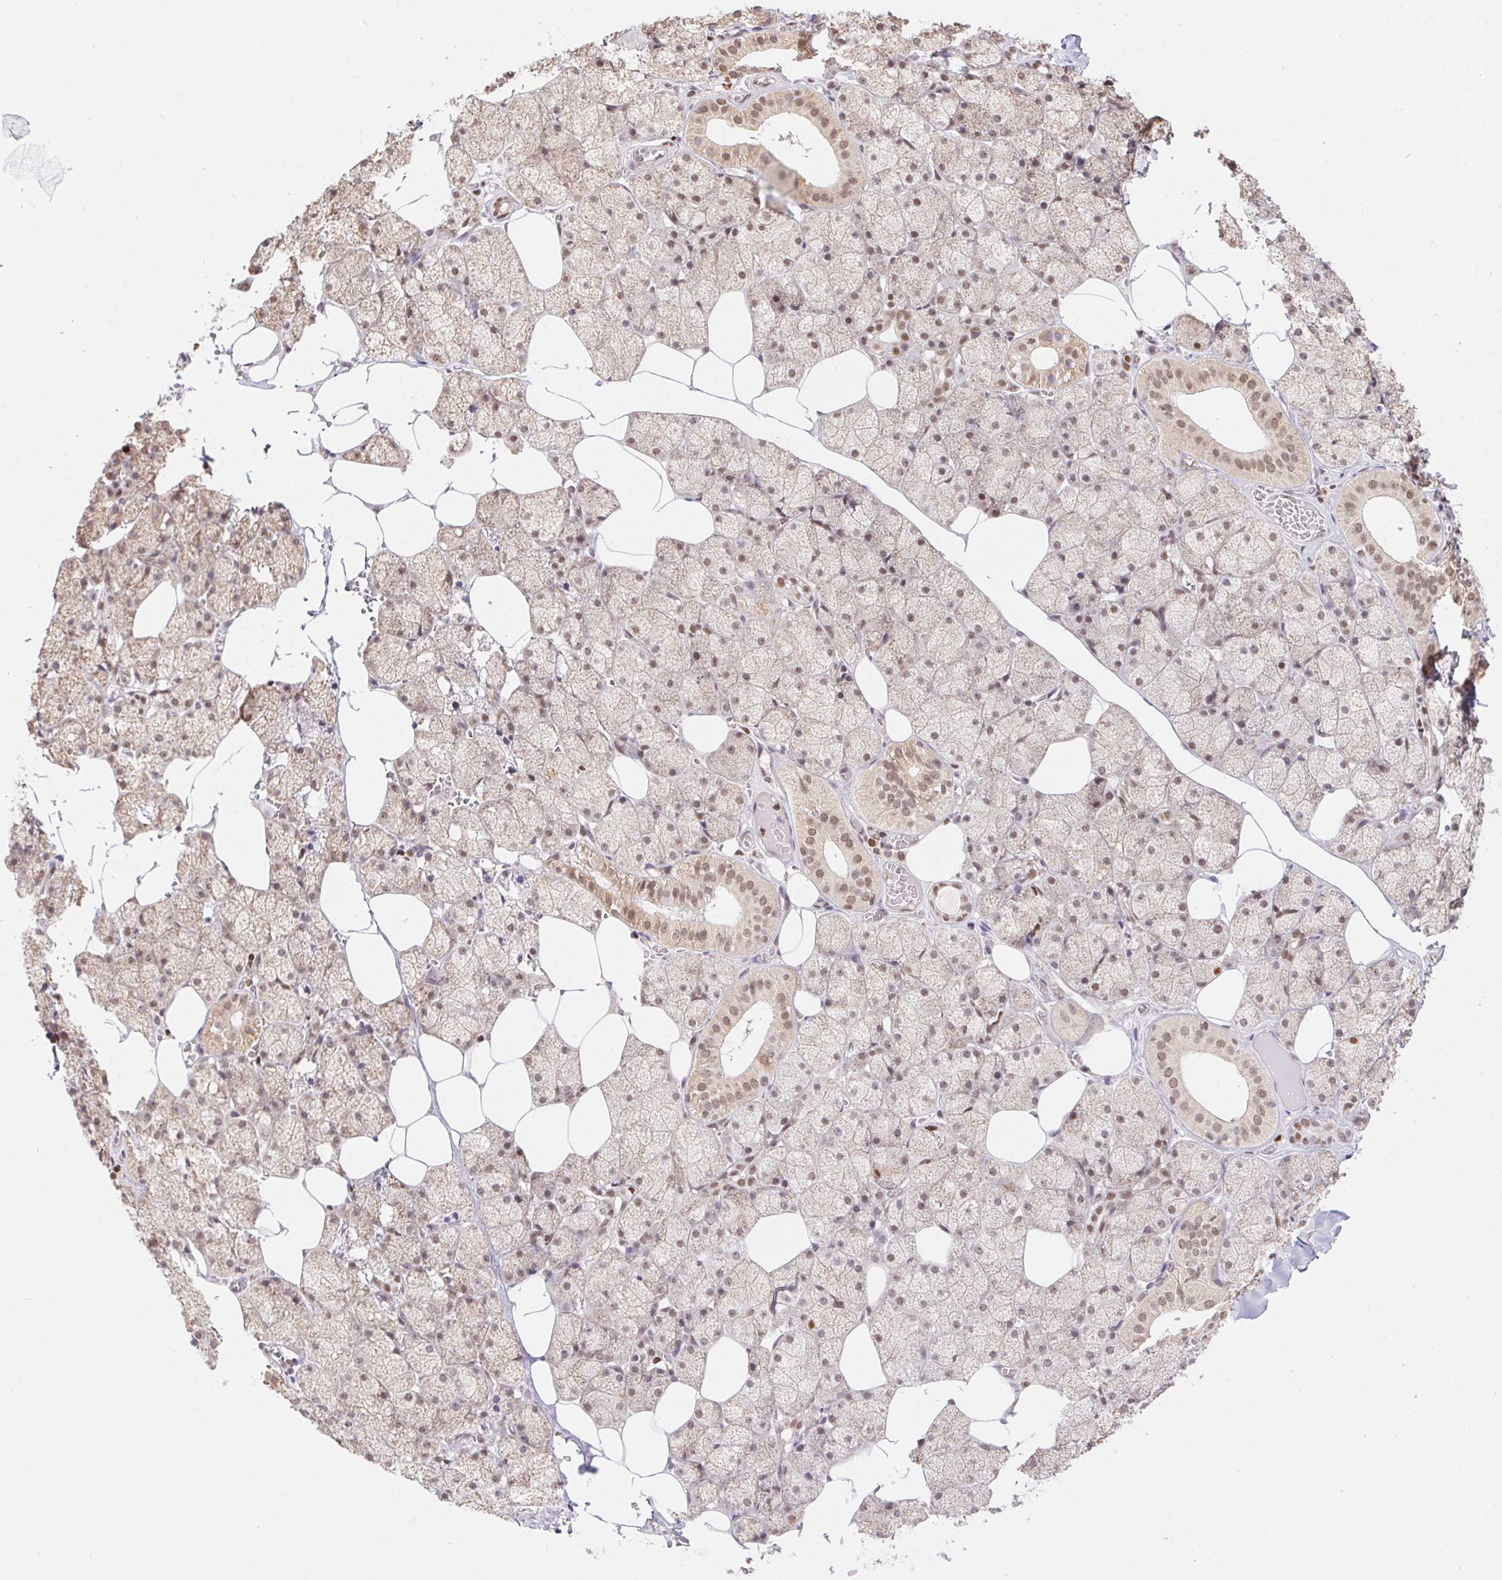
{"staining": {"intensity": "weak", "quantity": "25%-75%", "location": "cytoplasmic/membranous,nuclear"}, "tissue": "salivary gland", "cell_type": "Glandular cells", "image_type": "normal", "snomed": [{"axis": "morphology", "description": "Normal tissue, NOS"}, {"axis": "topography", "description": "Salivary gland"}, {"axis": "topography", "description": "Peripheral nerve tissue"}], "caption": "Salivary gland was stained to show a protein in brown. There is low levels of weak cytoplasmic/membranous,nuclear positivity in approximately 25%-75% of glandular cells.", "gene": "POLD3", "patient": {"sex": "male", "age": 38}}